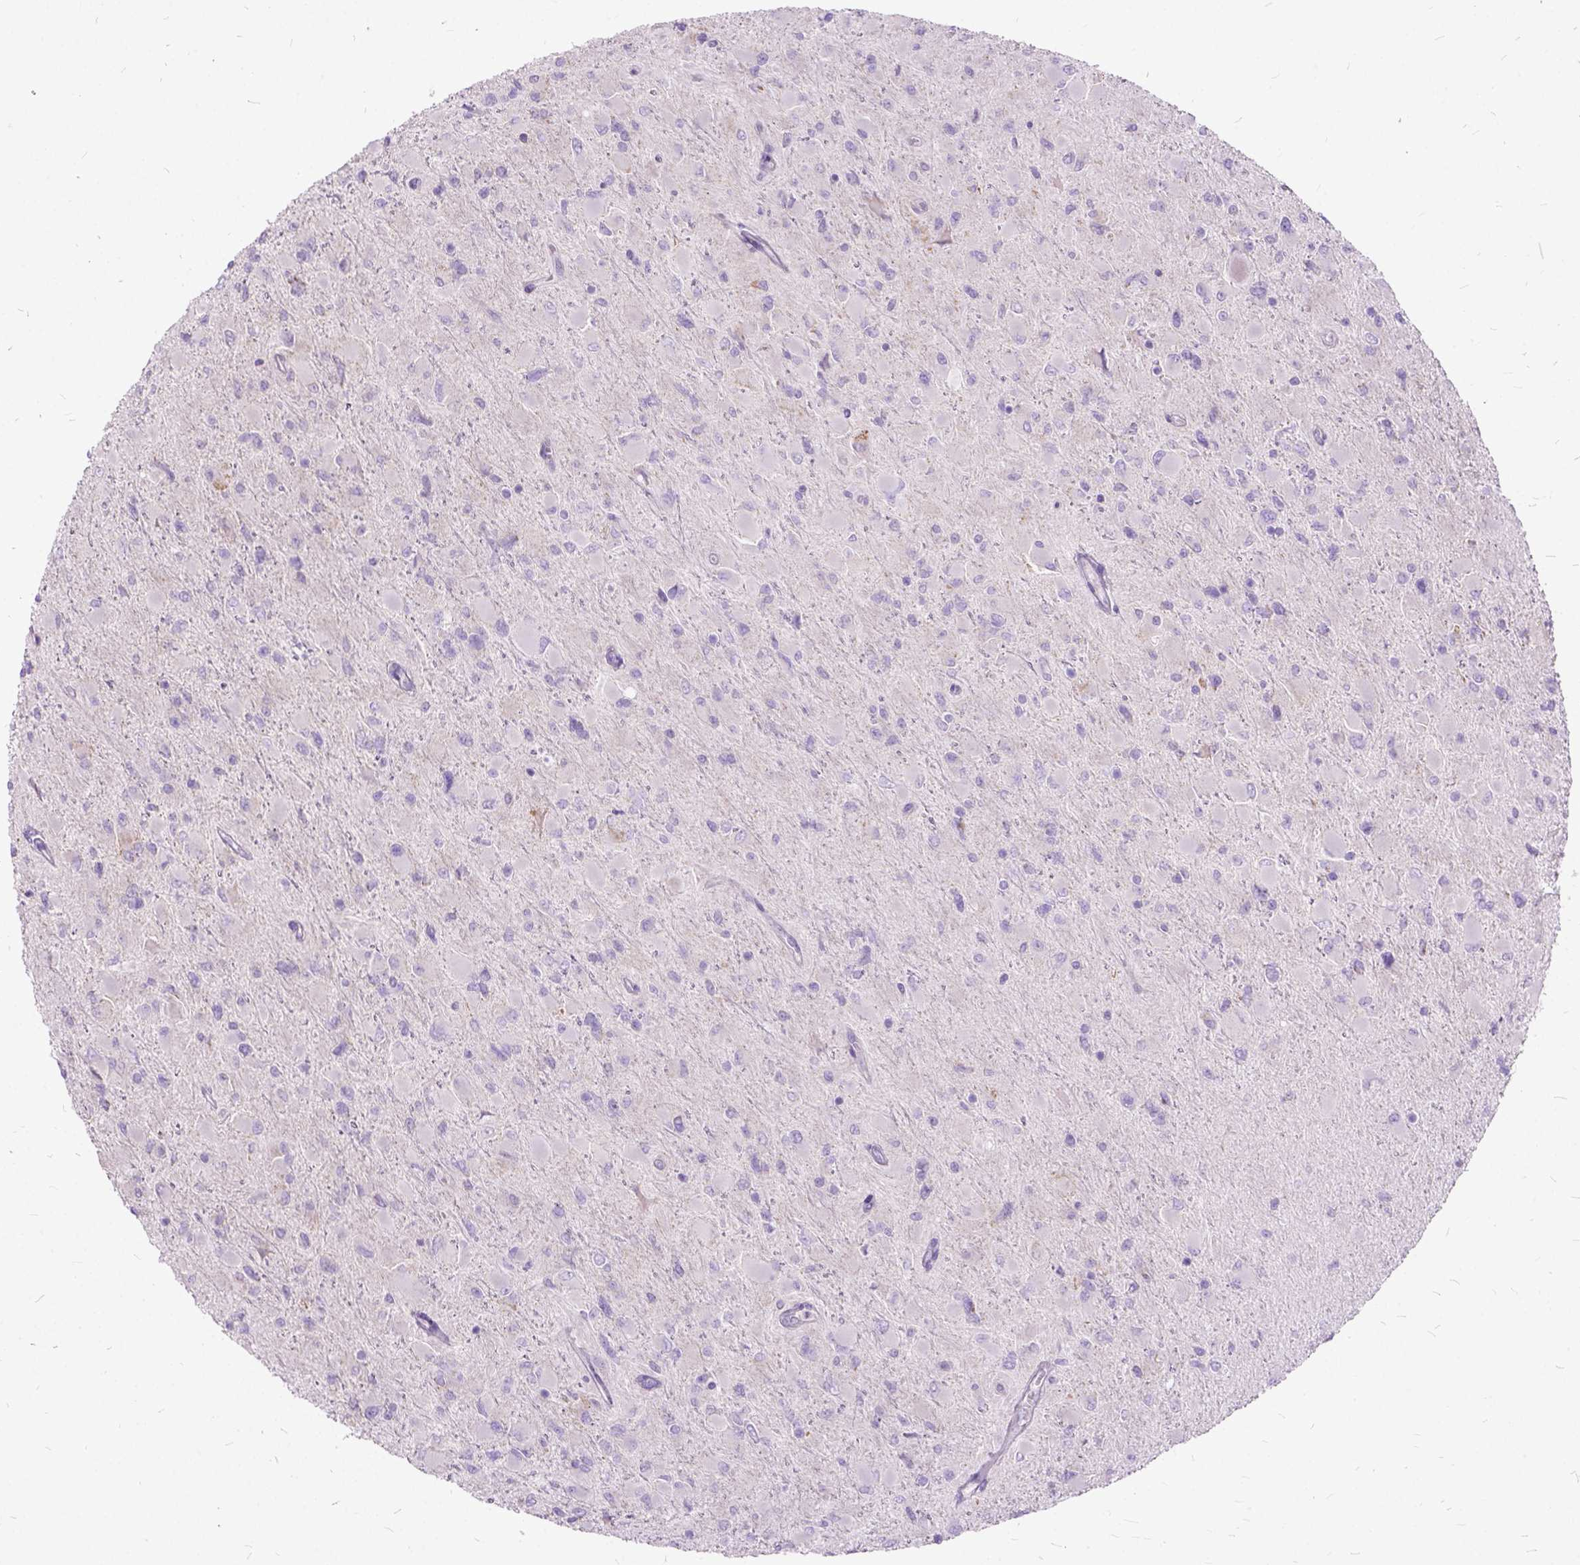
{"staining": {"intensity": "negative", "quantity": "none", "location": "none"}, "tissue": "glioma", "cell_type": "Tumor cells", "image_type": "cancer", "snomed": [{"axis": "morphology", "description": "Glioma, malignant, High grade"}, {"axis": "topography", "description": "Cerebral cortex"}], "caption": "Immunohistochemical staining of human glioma shows no significant expression in tumor cells. The staining was performed using DAB to visualize the protein expression in brown, while the nuclei were stained in blue with hematoxylin (Magnification: 20x).", "gene": "CTAG2", "patient": {"sex": "female", "age": 36}}